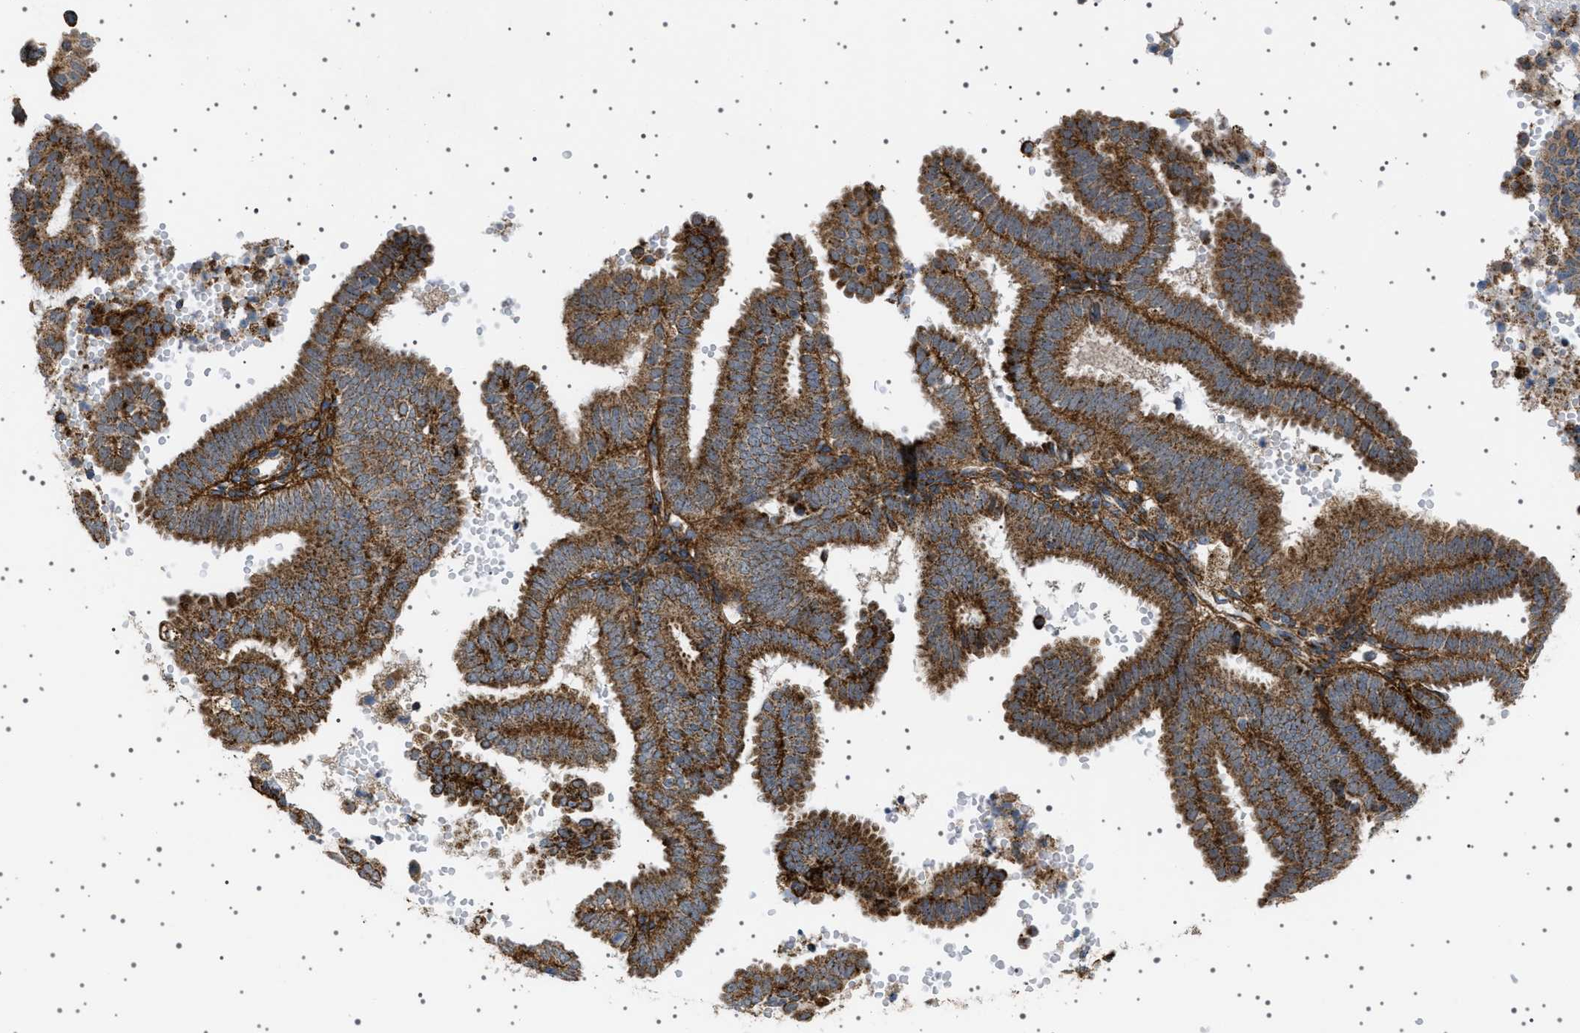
{"staining": {"intensity": "moderate", "quantity": ">75%", "location": "cytoplasmic/membranous"}, "tissue": "endometrial cancer", "cell_type": "Tumor cells", "image_type": "cancer", "snomed": [{"axis": "morphology", "description": "Adenocarcinoma, NOS"}, {"axis": "topography", "description": "Endometrium"}], "caption": "A histopathology image of adenocarcinoma (endometrial) stained for a protein displays moderate cytoplasmic/membranous brown staining in tumor cells.", "gene": "UBXN8", "patient": {"sex": "female", "age": 58}}